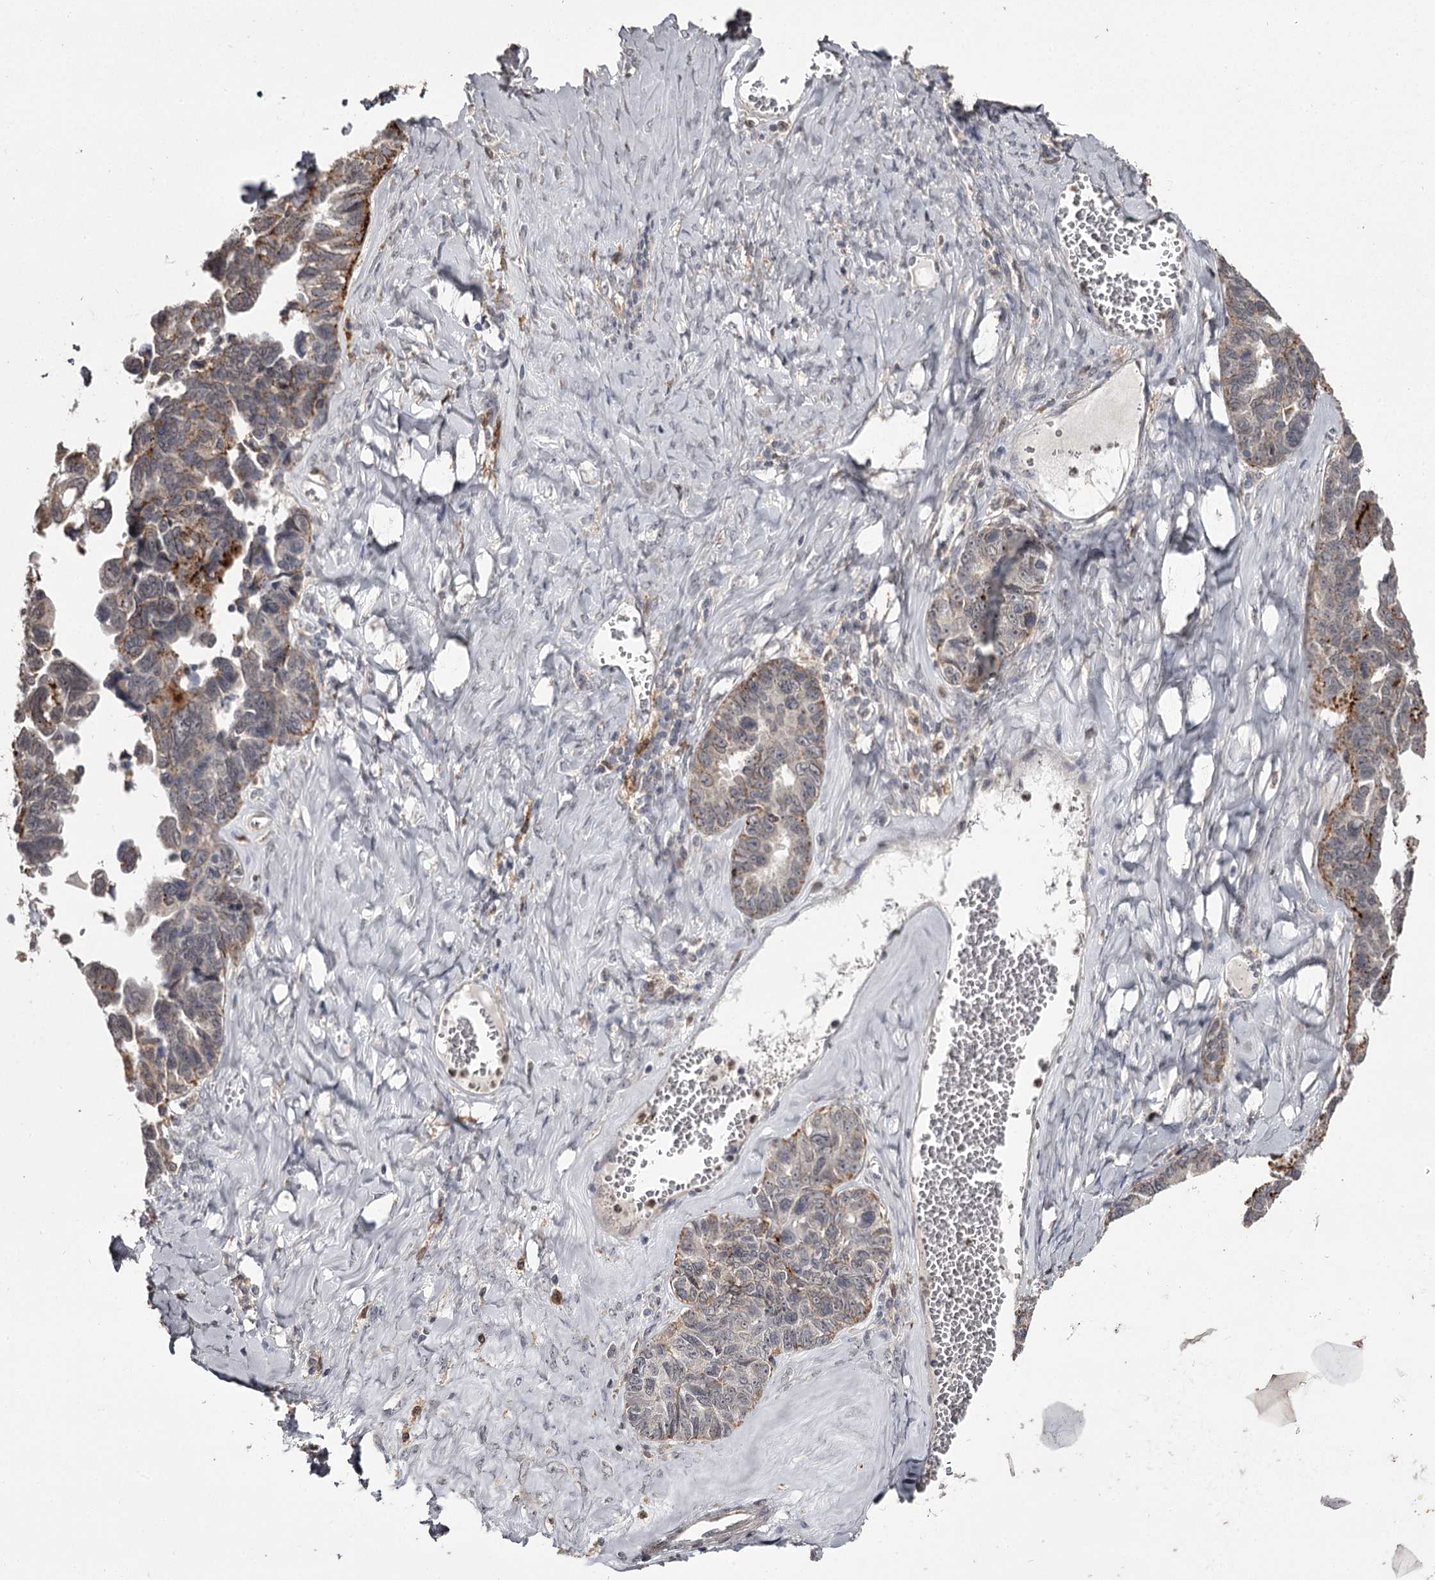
{"staining": {"intensity": "moderate", "quantity": "<25%", "location": "cytoplasmic/membranous"}, "tissue": "ovarian cancer", "cell_type": "Tumor cells", "image_type": "cancer", "snomed": [{"axis": "morphology", "description": "Cystadenocarcinoma, serous, NOS"}, {"axis": "topography", "description": "Ovary"}], "caption": "Serous cystadenocarcinoma (ovarian) tissue exhibits moderate cytoplasmic/membranous positivity in about <25% of tumor cells, visualized by immunohistochemistry.", "gene": "SLC32A1", "patient": {"sex": "female", "age": 79}}